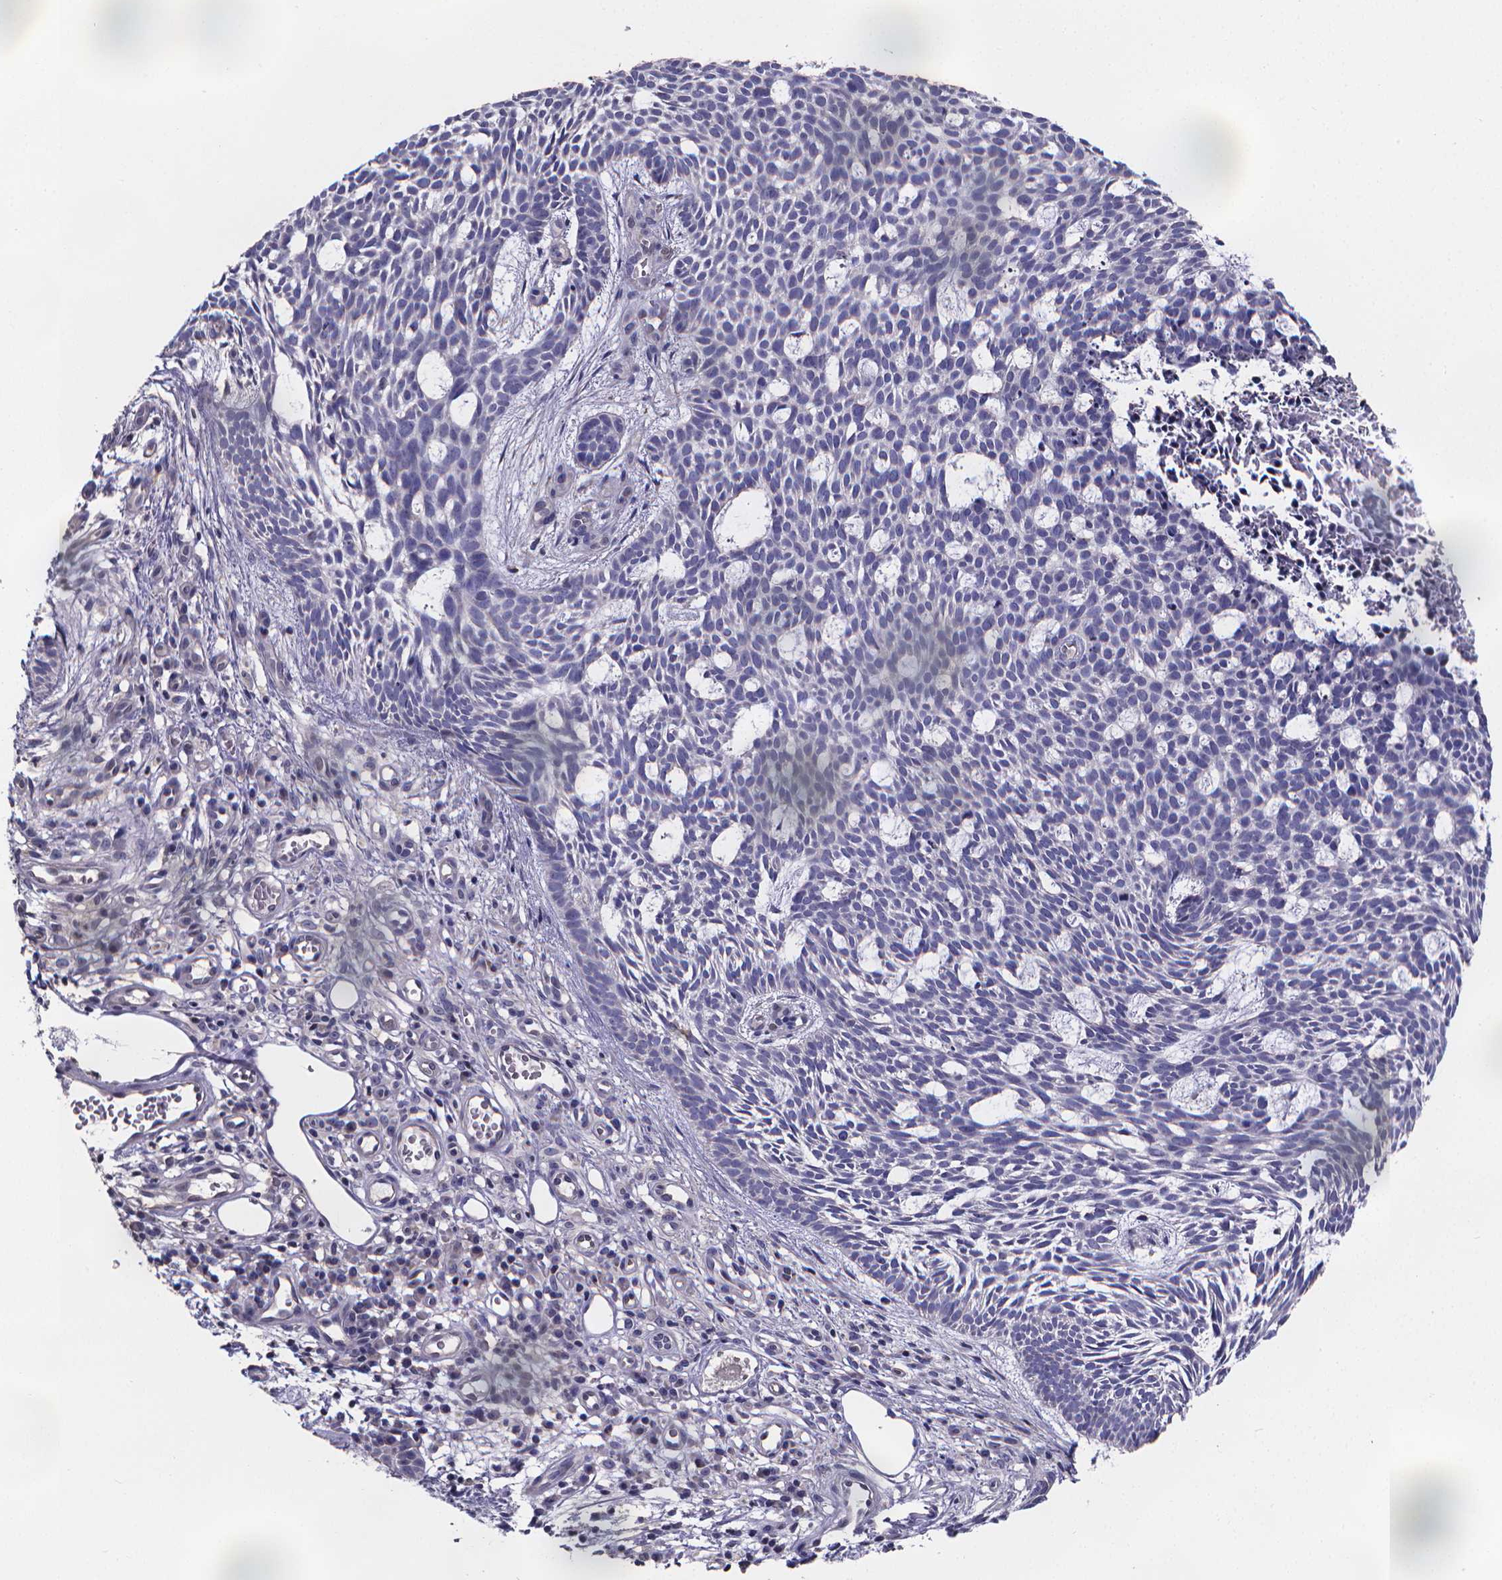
{"staining": {"intensity": "negative", "quantity": "none", "location": "none"}, "tissue": "skin cancer", "cell_type": "Tumor cells", "image_type": "cancer", "snomed": [{"axis": "morphology", "description": "Basal cell carcinoma"}, {"axis": "topography", "description": "Skin"}], "caption": "IHC photomicrograph of neoplastic tissue: human basal cell carcinoma (skin) stained with DAB reveals no significant protein expression in tumor cells. (Brightfield microscopy of DAB (3,3'-diaminobenzidine) immunohistochemistry (IHC) at high magnification).", "gene": "PAH", "patient": {"sex": "male", "age": 59}}